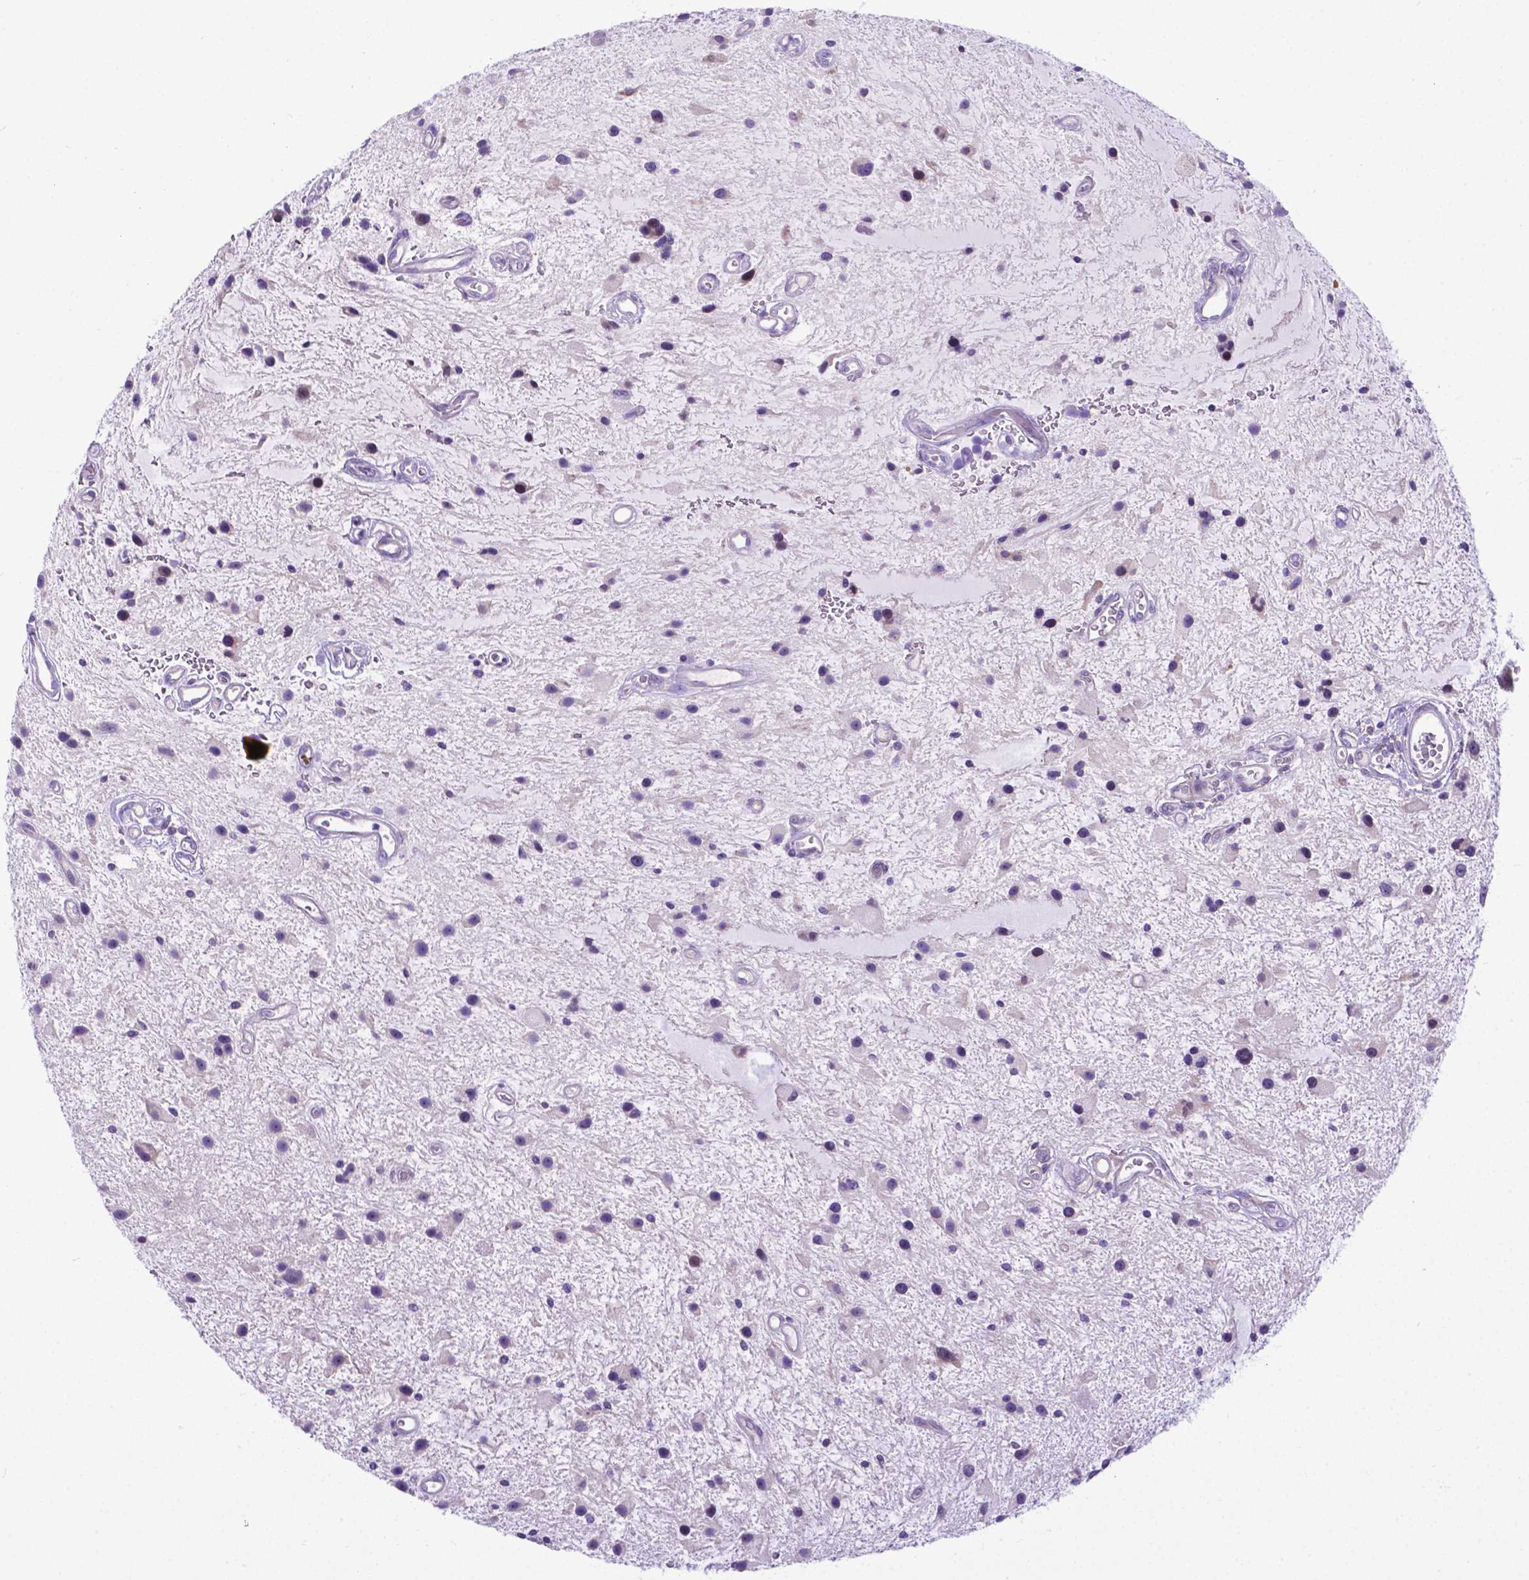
{"staining": {"intensity": "negative", "quantity": "none", "location": "none"}, "tissue": "glioma", "cell_type": "Tumor cells", "image_type": "cancer", "snomed": [{"axis": "morphology", "description": "Glioma, malignant, Low grade"}, {"axis": "topography", "description": "Cerebellum"}], "caption": "A high-resolution image shows immunohistochemistry staining of malignant glioma (low-grade), which demonstrates no significant expression in tumor cells. The staining is performed using DAB brown chromogen with nuclei counter-stained in using hematoxylin.", "gene": "RPL6", "patient": {"sex": "female", "age": 14}}